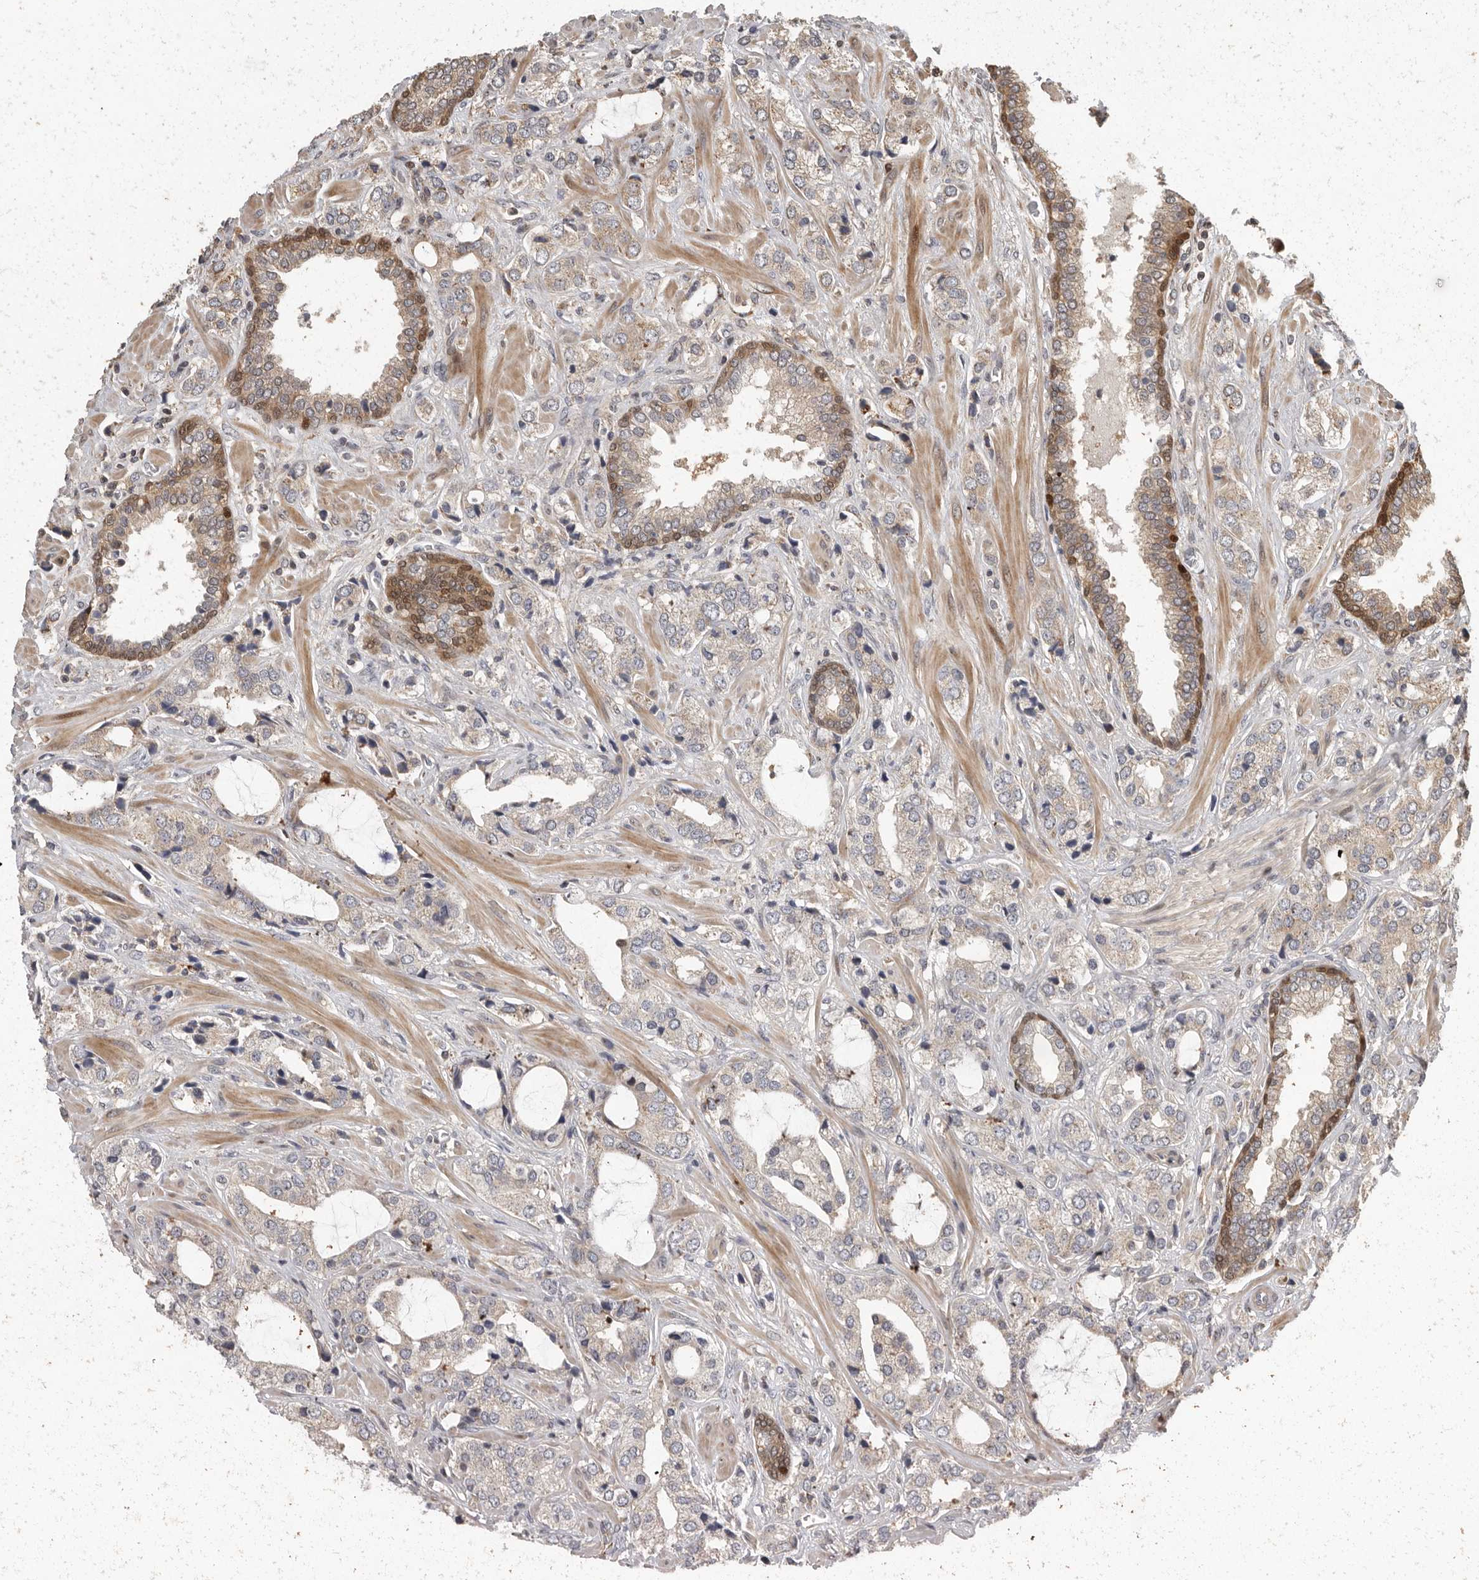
{"staining": {"intensity": "weak", "quantity": "<25%", "location": "cytoplasmic/membranous"}, "tissue": "prostate cancer", "cell_type": "Tumor cells", "image_type": "cancer", "snomed": [{"axis": "morphology", "description": "Adenocarcinoma, High grade"}, {"axis": "topography", "description": "Prostate"}], "caption": "Protein analysis of prostate cancer reveals no significant positivity in tumor cells. Nuclei are stained in blue.", "gene": "SWT1", "patient": {"sex": "male", "age": 66}}